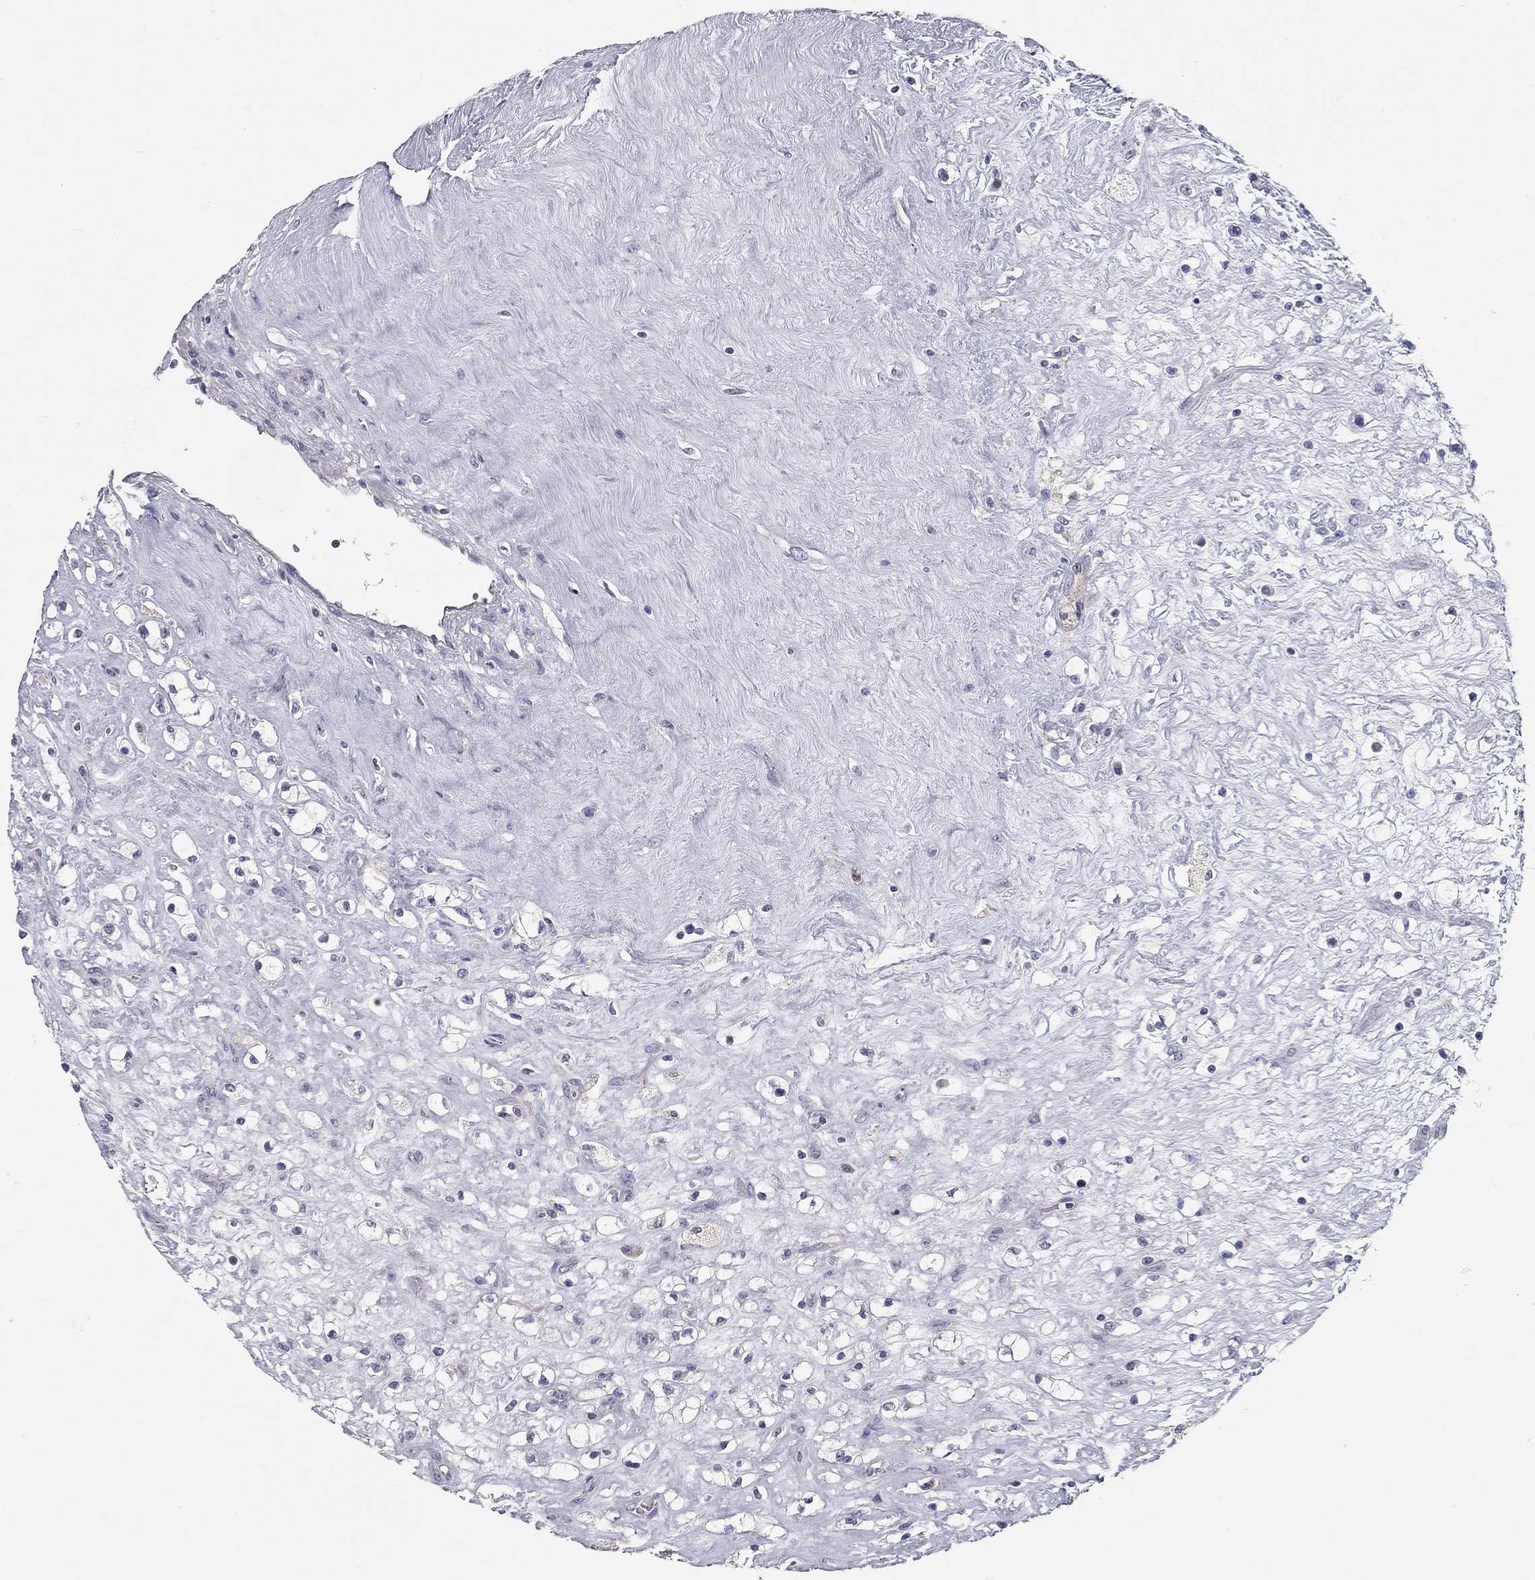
{"staining": {"intensity": "negative", "quantity": "none", "location": "none"}, "tissue": "renal cancer", "cell_type": "Tumor cells", "image_type": "cancer", "snomed": [{"axis": "morphology", "description": "Adenocarcinoma, NOS"}, {"axis": "topography", "description": "Kidney"}], "caption": "An immunohistochemistry (IHC) photomicrograph of adenocarcinoma (renal) is shown. There is no staining in tumor cells of adenocarcinoma (renal).", "gene": "CFAP161", "patient": {"sex": "male", "age": 67}}